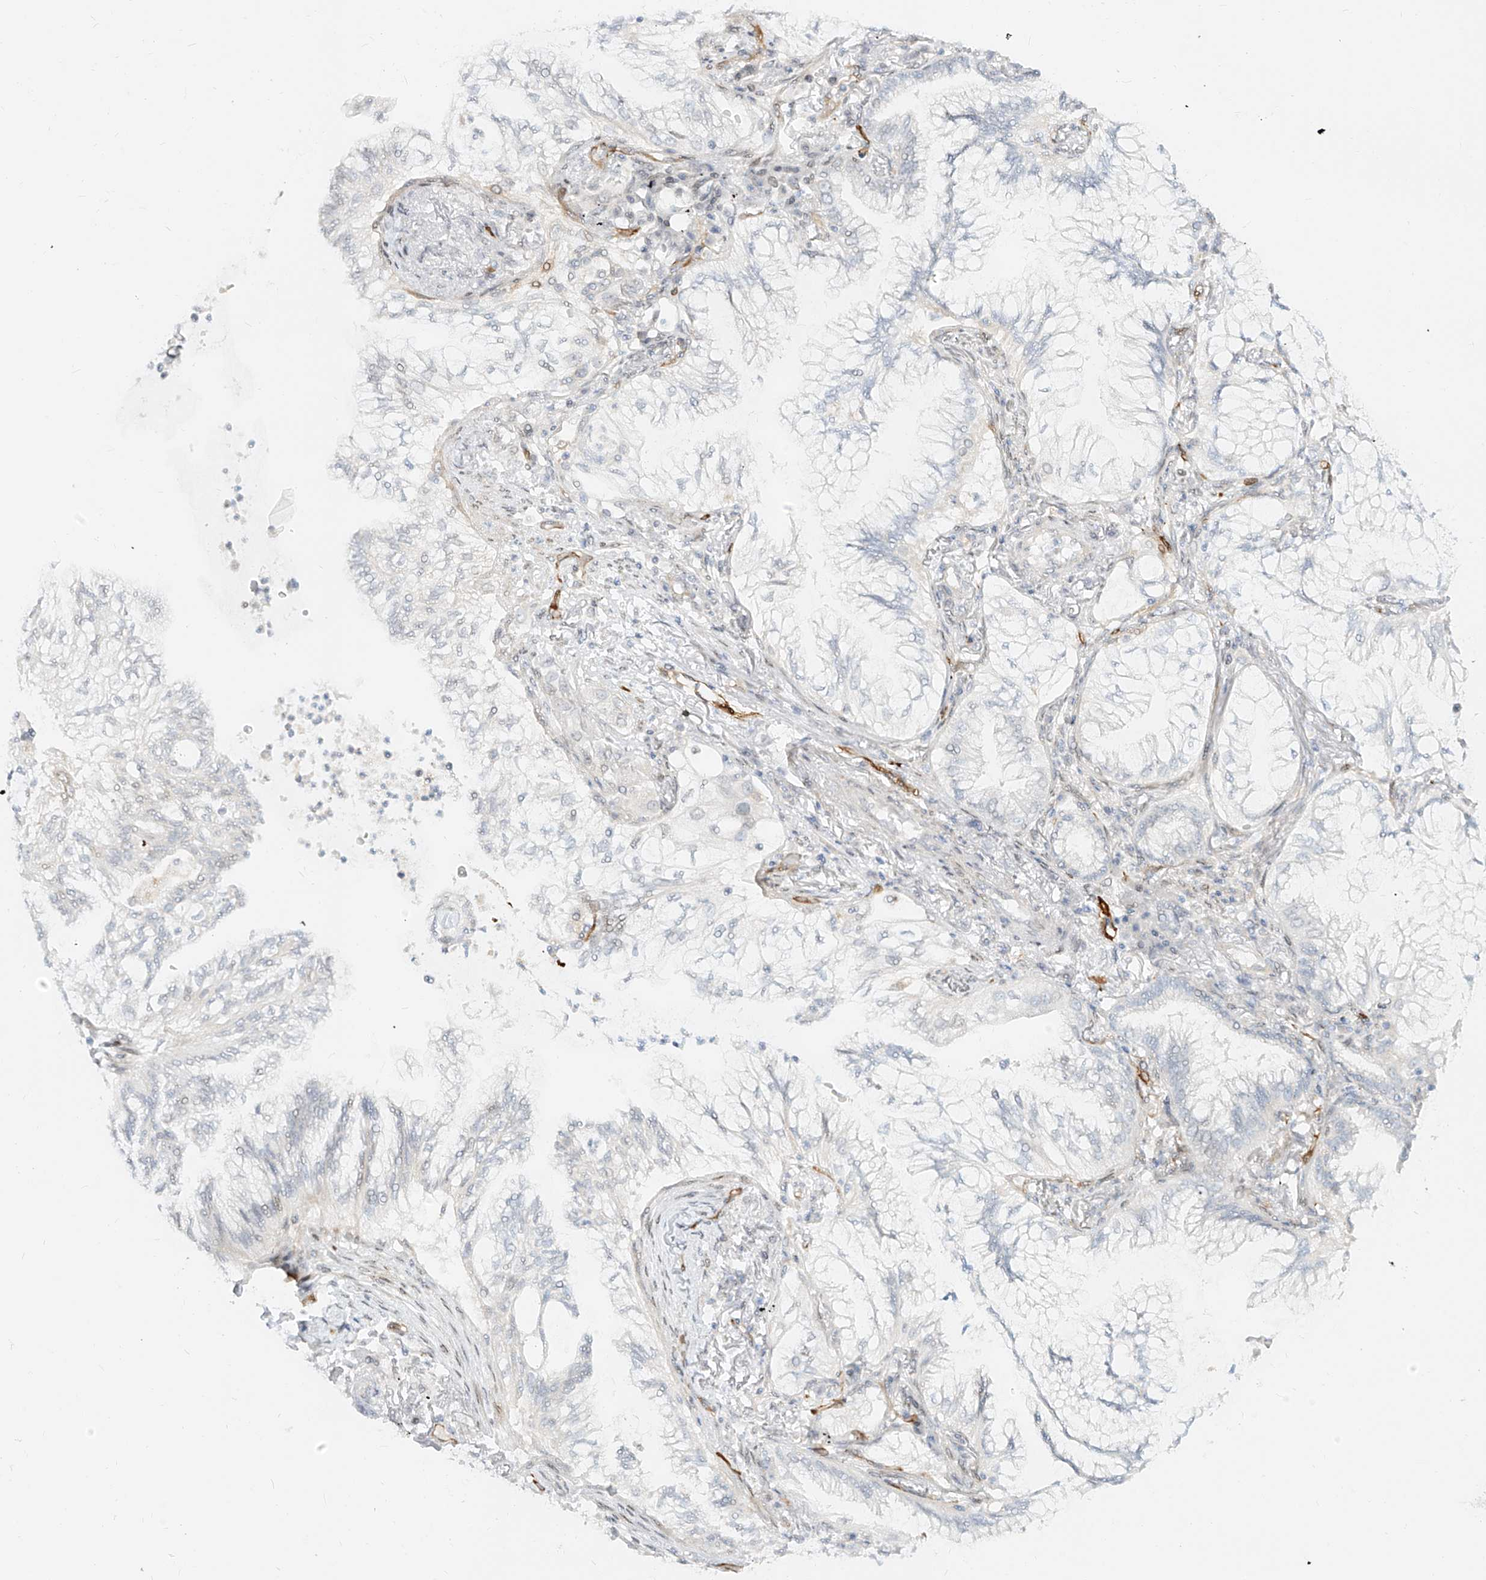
{"staining": {"intensity": "negative", "quantity": "none", "location": "none"}, "tissue": "lung cancer", "cell_type": "Tumor cells", "image_type": "cancer", "snomed": [{"axis": "morphology", "description": "Adenocarcinoma, NOS"}, {"axis": "topography", "description": "Lung"}], "caption": "The photomicrograph shows no significant staining in tumor cells of lung cancer.", "gene": "NHSL1", "patient": {"sex": "female", "age": 70}}